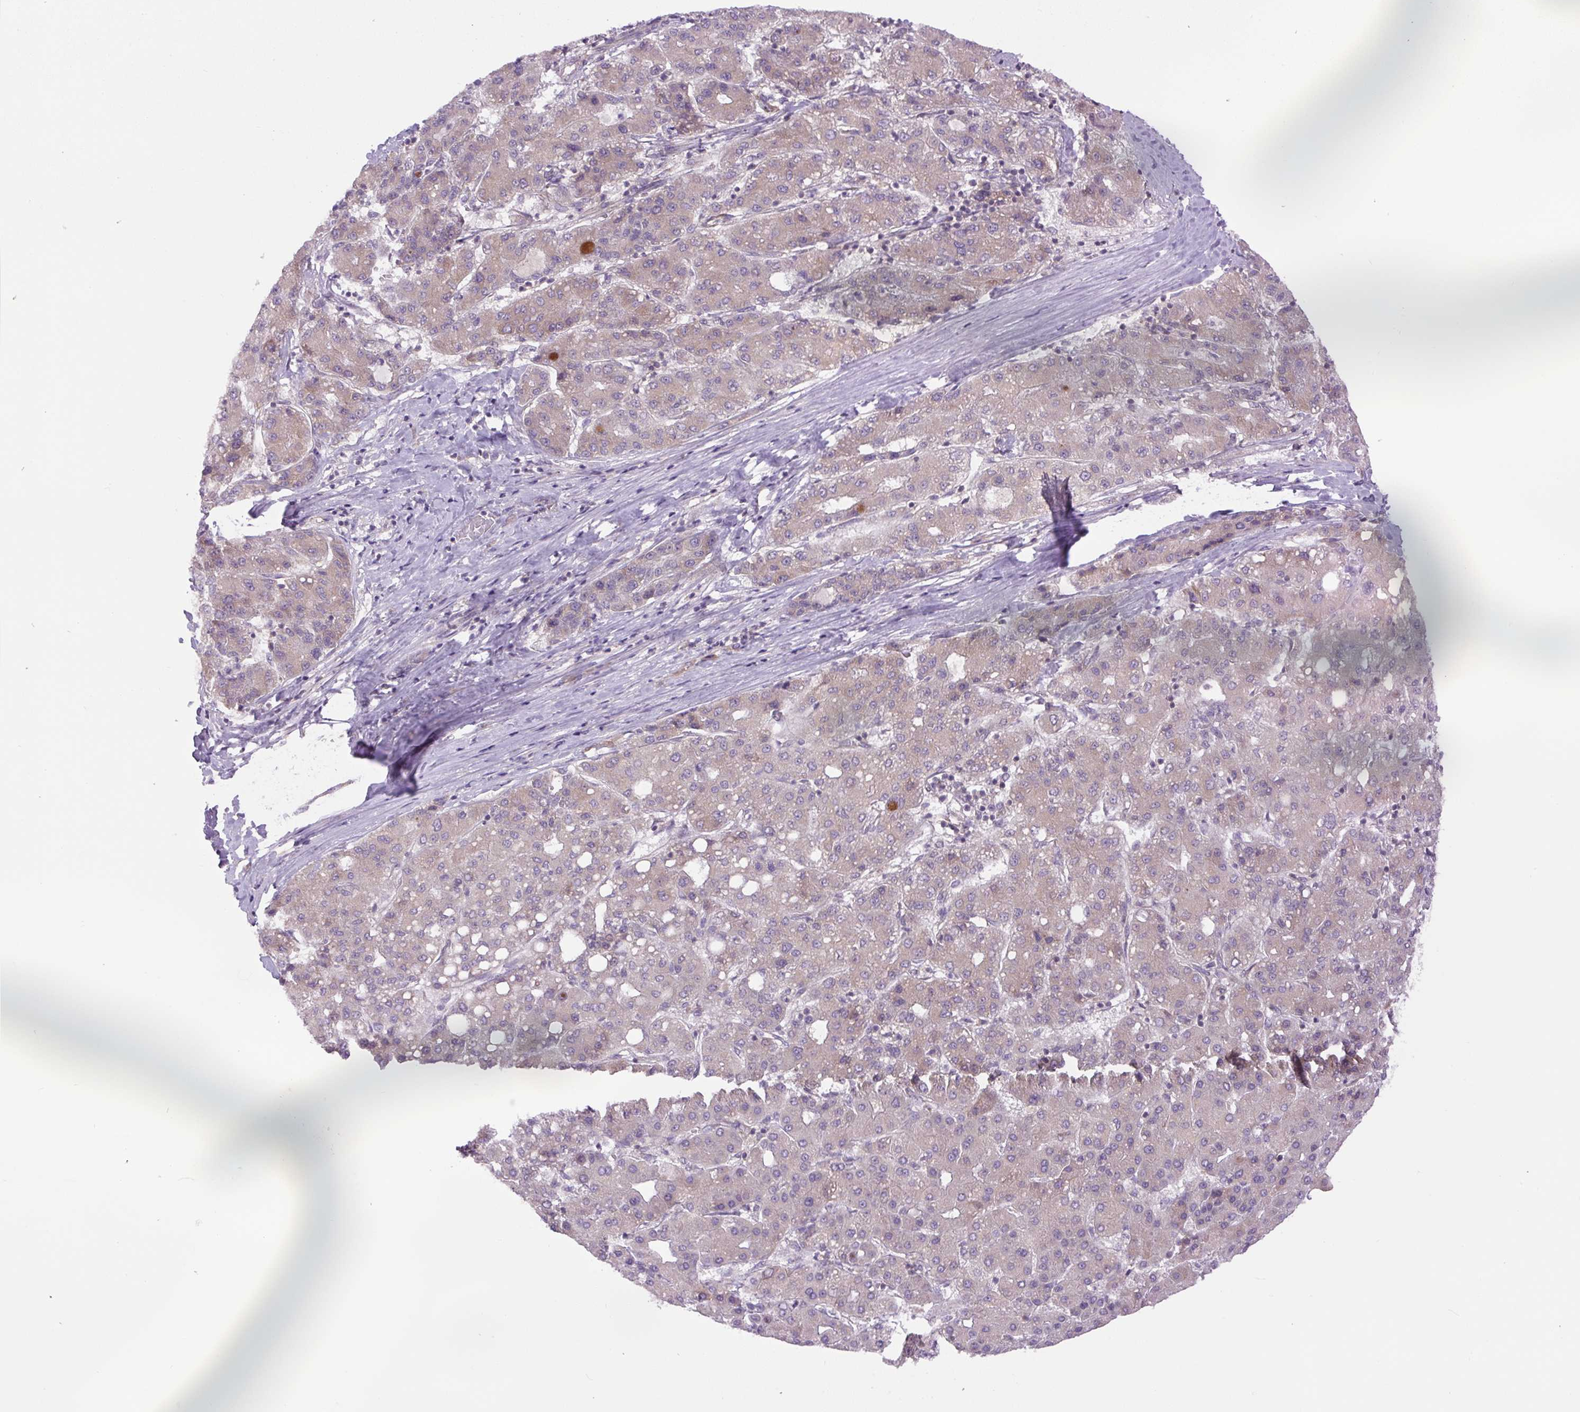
{"staining": {"intensity": "weak", "quantity": "<25%", "location": "cytoplasmic/membranous"}, "tissue": "liver cancer", "cell_type": "Tumor cells", "image_type": "cancer", "snomed": [{"axis": "morphology", "description": "Carcinoma, Hepatocellular, NOS"}, {"axis": "topography", "description": "Liver"}], "caption": "Immunohistochemistry (IHC) of human liver hepatocellular carcinoma displays no positivity in tumor cells.", "gene": "MINK1", "patient": {"sex": "male", "age": 65}}